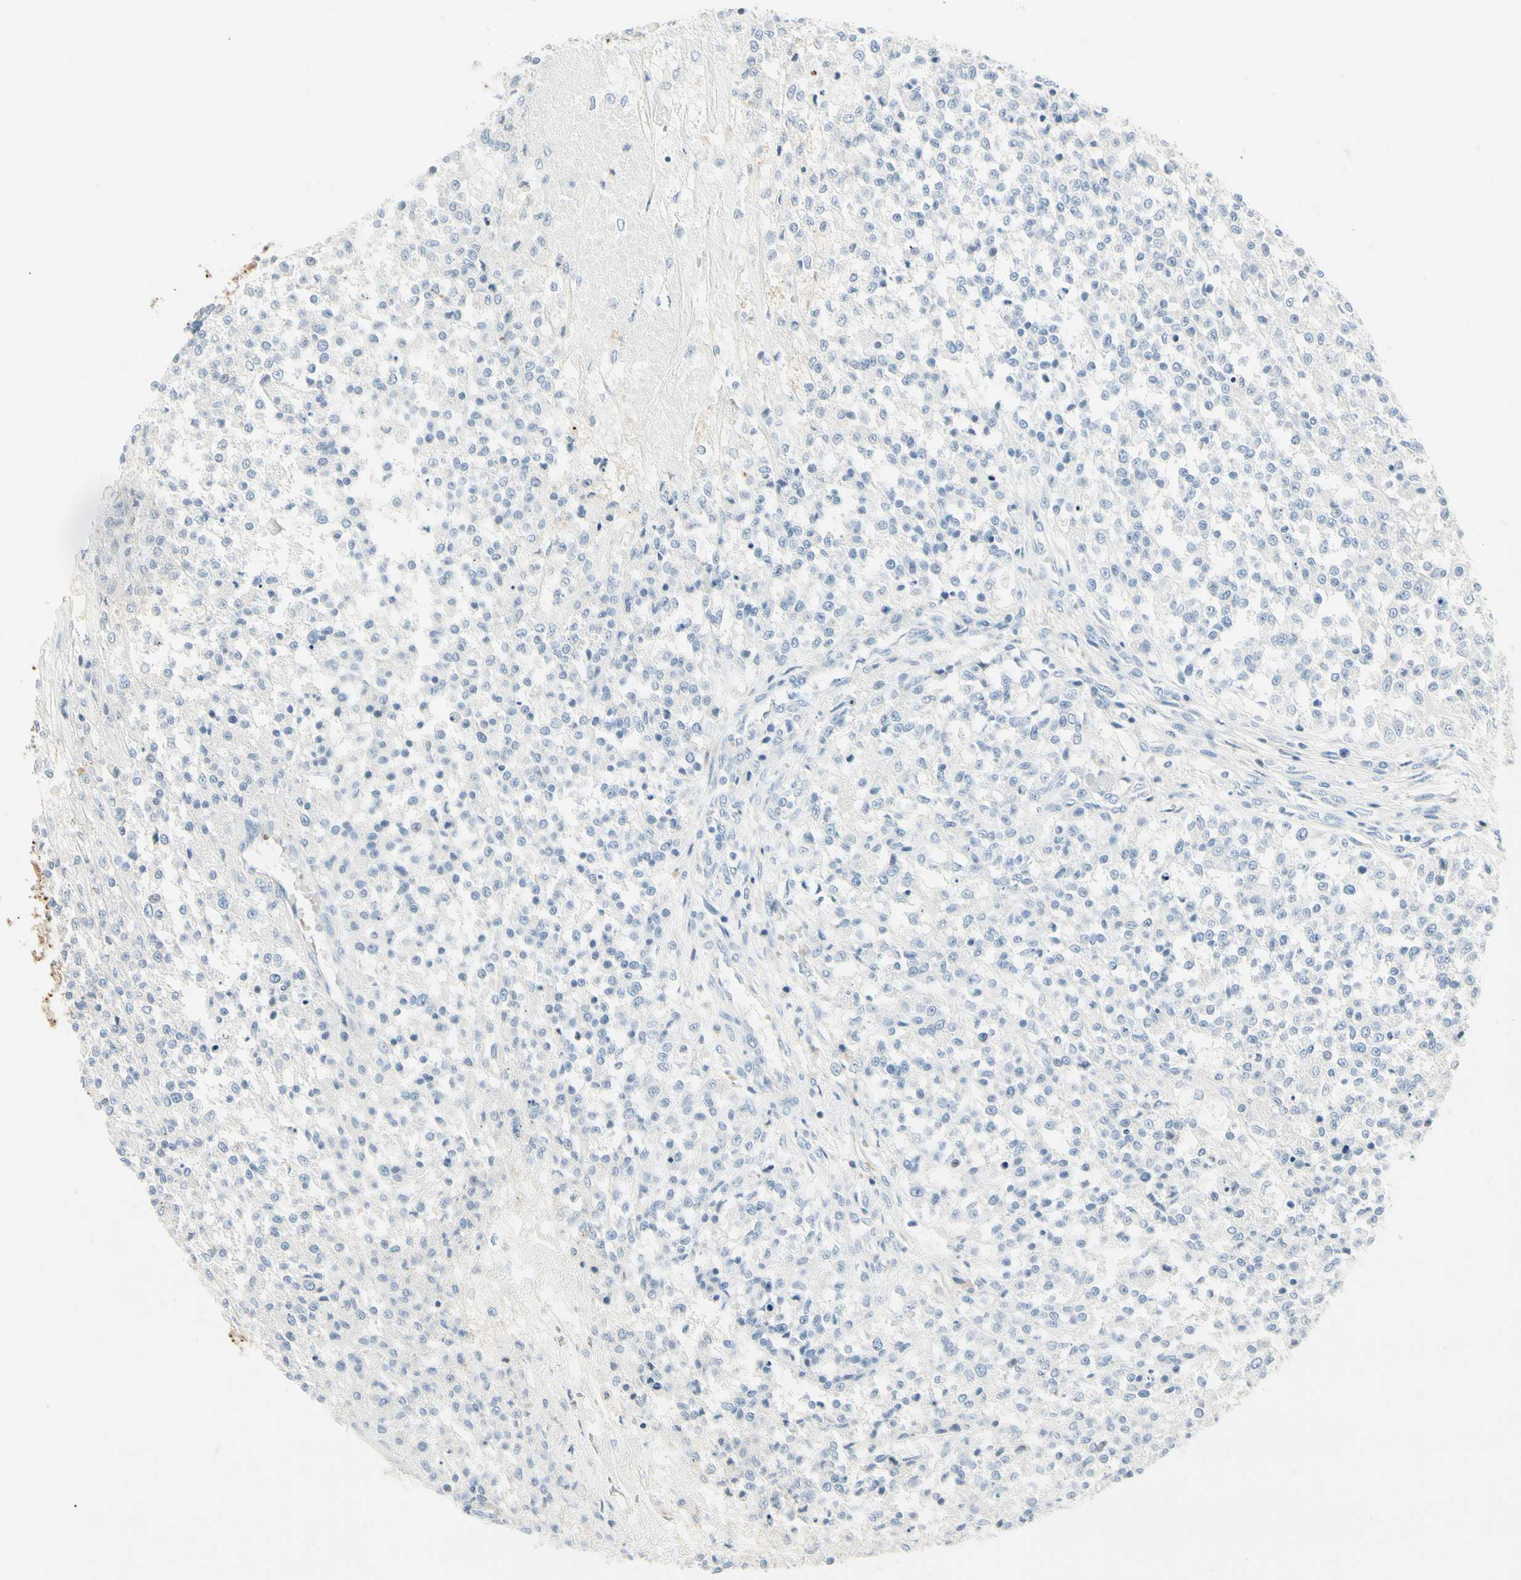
{"staining": {"intensity": "negative", "quantity": "none", "location": "none"}, "tissue": "testis cancer", "cell_type": "Tumor cells", "image_type": "cancer", "snomed": [{"axis": "morphology", "description": "Seminoma, NOS"}, {"axis": "topography", "description": "Testis"}], "caption": "Immunohistochemical staining of human seminoma (testis) exhibits no significant positivity in tumor cells.", "gene": "SKIL", "patient": {"sex": "male", "age": 59}}